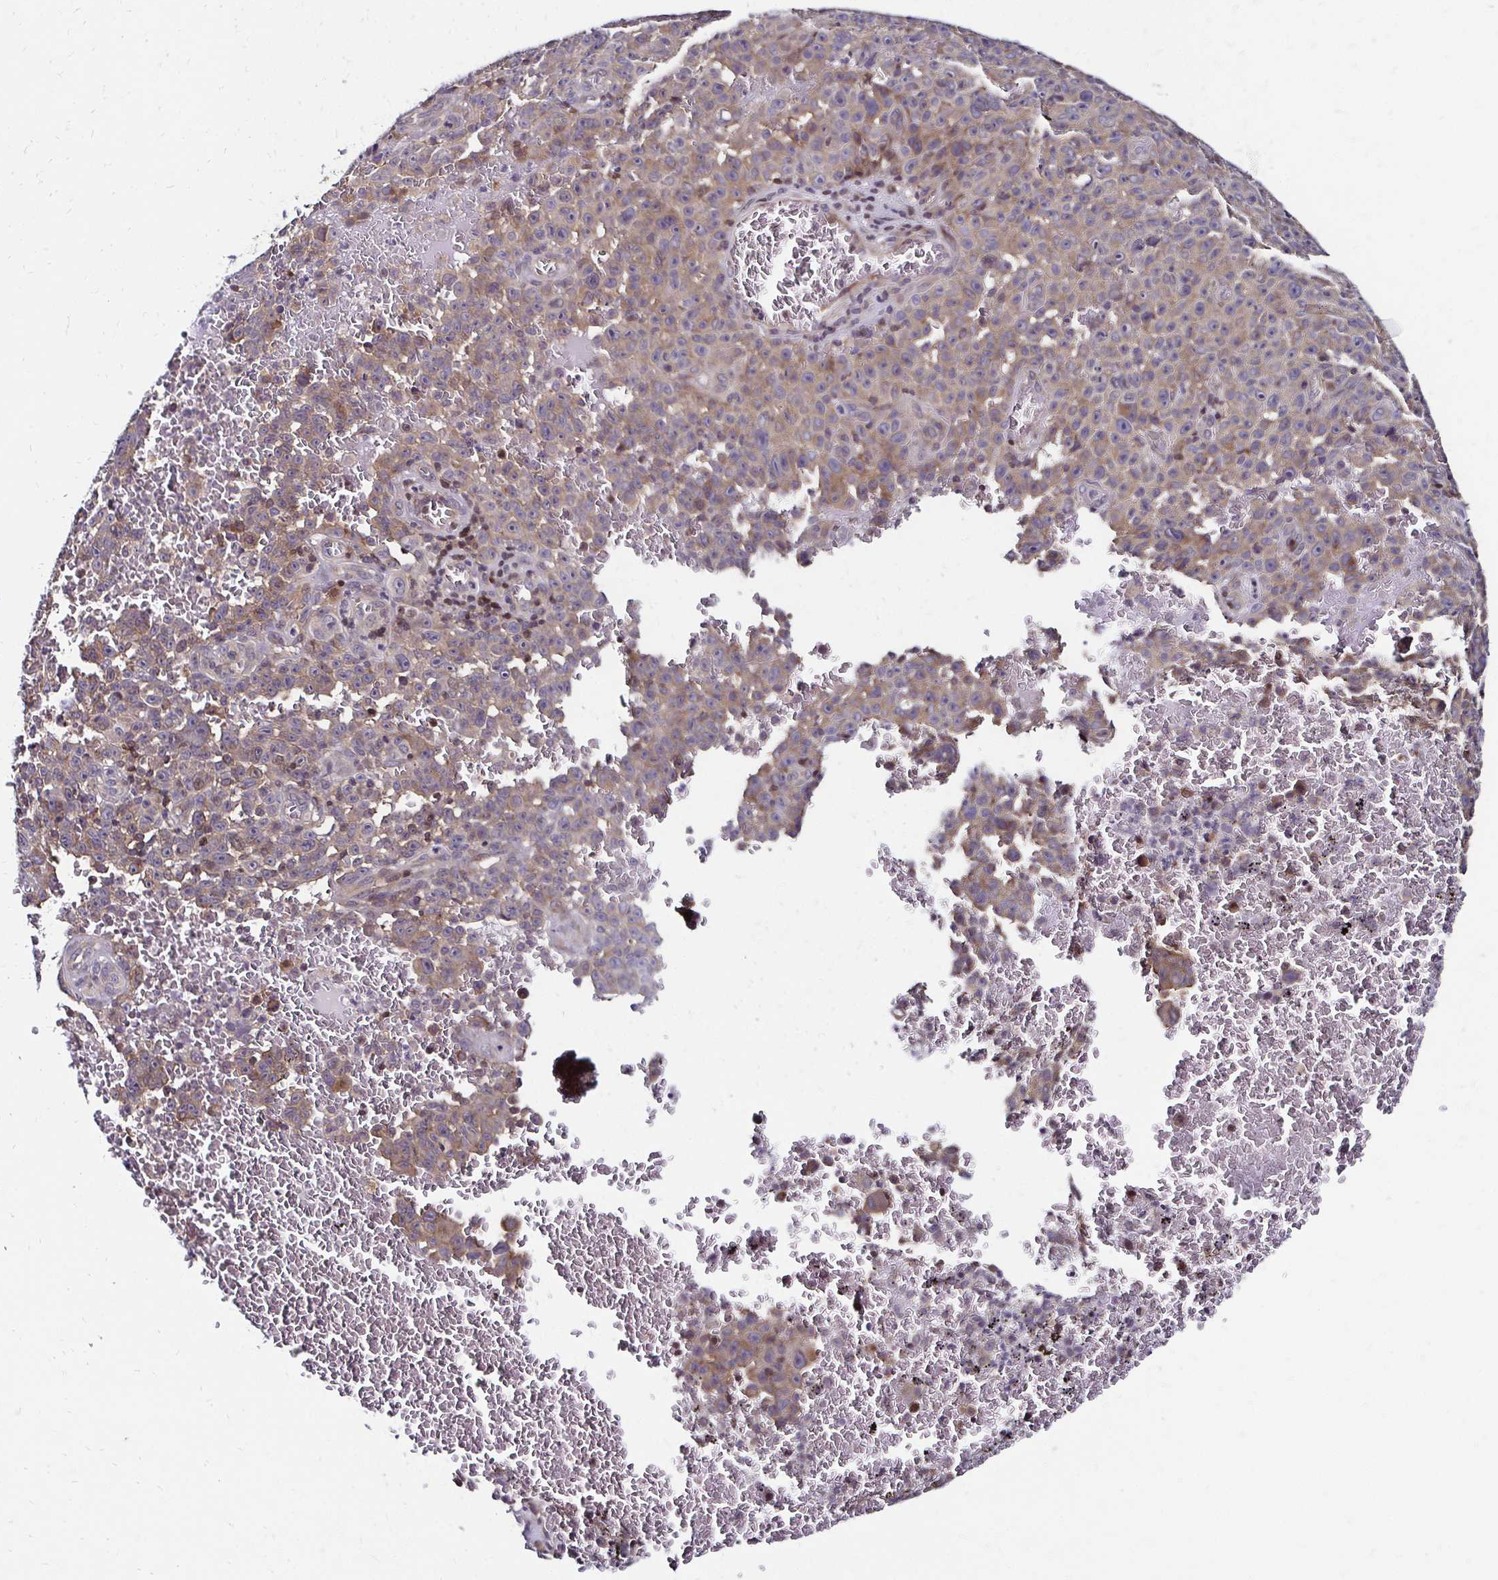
{"staining": {"intensity": "weak", "quantity": "25%-75%", "location": "cytoplasmic/membranous"}, "tissue": "melanoma", "cell_type": "Tumor cells", "image_type": "cancer", "snomed": [{"axis": "morphology", "description": "Malignant melanoma, NOS"}, {"axis": "topography", "description": "Skin"}], "caption": "Melanoma tissue reveals weak cytoplasmic/membranous expression in approximately 25%-75% of tumor cells, visualized by immunohistochemistry. The staining was performed using DAB to visualize the protein expression in brown, while the nuclei were stained in blue with hematoxylin (Magnification: 20x).", "gene": "CBX7", "patient": {"sex": "female", "age": 82}}